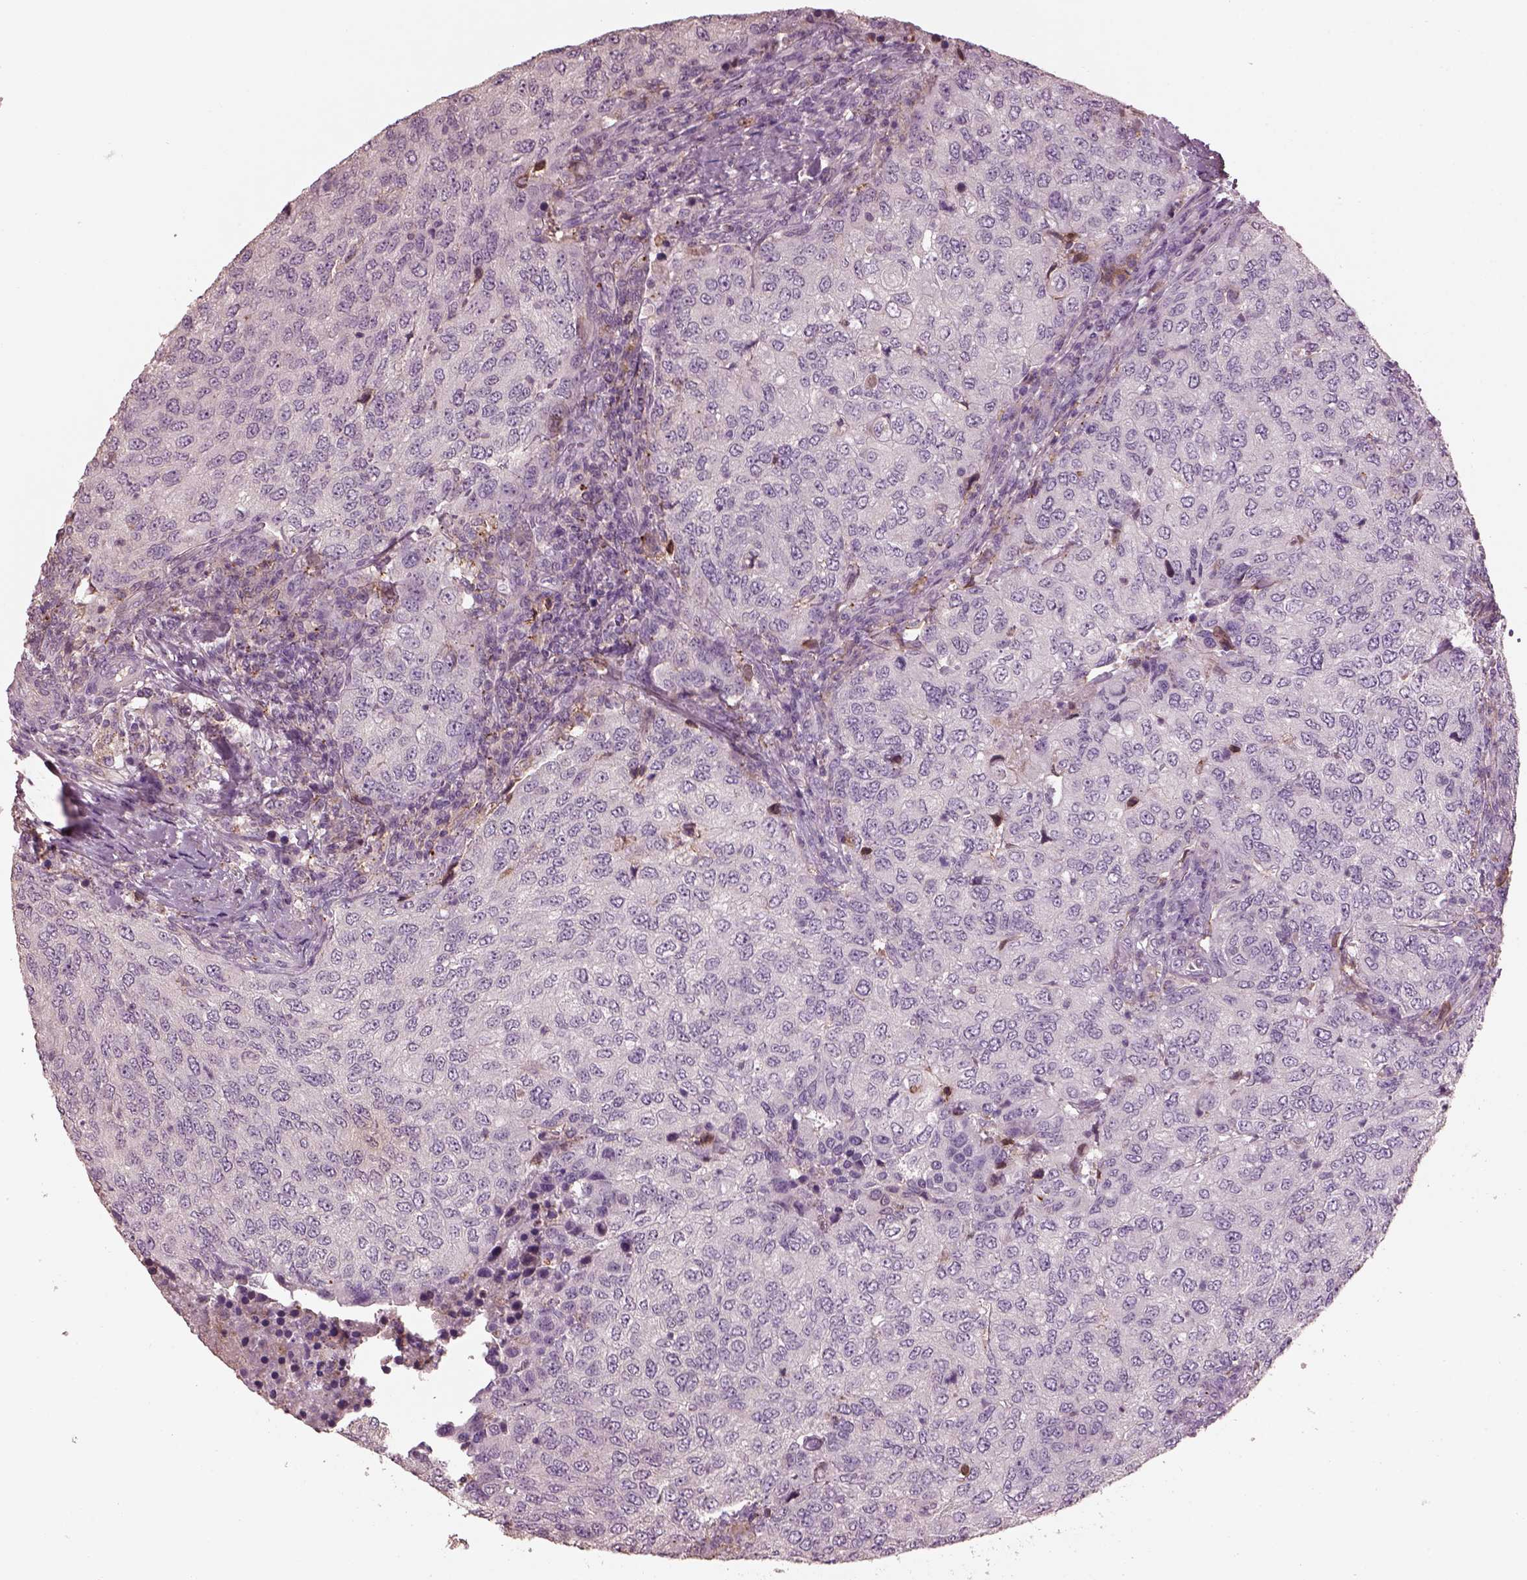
{"staining": {"intensity": "negative", "quantity": "none", "location": "none"}, "tissue": "urothelial cancer", "cell_type": "Tumor cells", "image_type": "cancer", "snomed": [{"axis": "morphology", "description": "Urothelial carcinoma, High grade"}, {"axis": "topography", "description": "Urinary bladder"}], "caption": "High magnification brightfield microscopy of urothelial cancer stained with DAB (brown) and counterstained with hematoxylin (blue): tumor cells show no significant positivity. Brightfield microscopy of immunohistochemistry stained with DAB (3,3'-diaminobenzidine) (brown) and hematoxylin (blue), captured at high magnification.", "gene": "SRI", "patient": {"sex": "female", "age": 78}}